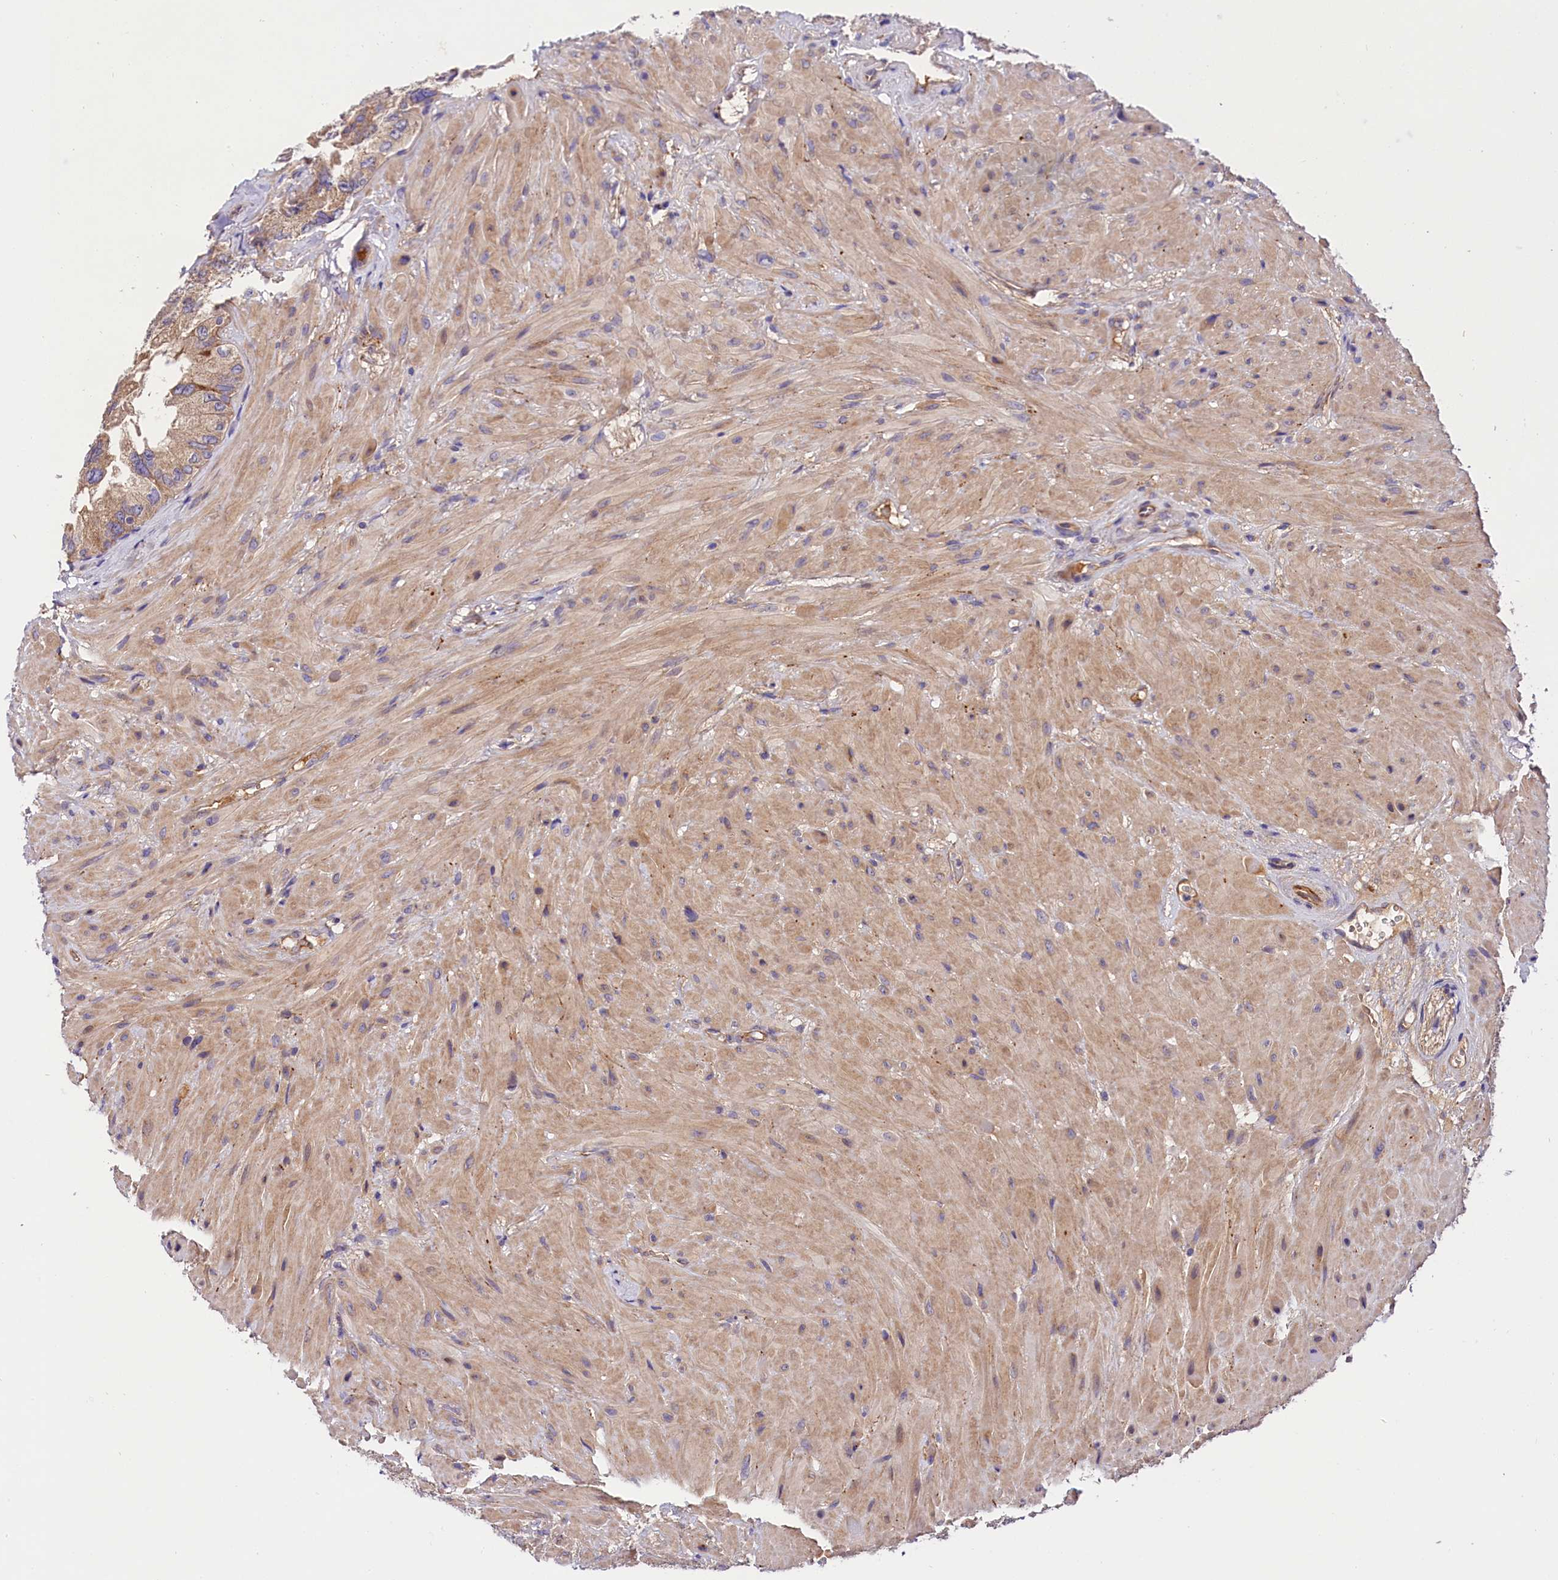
{"staining": {"intensity": "moderate", "quantity": "25%-75%", "location": "cytoplasmic/membranous"}, "tissue": "seminal vesicle", "cell_type": "Glandular cells", "image_type": "normal", "snomed": [{"axis": "morphology", "description": "Normal tissue, NOS"}, {"axis": "topography", "description": "Seminal veicle"}, {"axis": "topography", "description": "Peripheral nerve tissue"}], "caption": "Immunohistochemistry staining of normal seminal vesicle, which exhibits medium levels of moderate cytoplasmic/membranous expression in about 25%-75% of glandular cells indicating moderate cytoplasmic/membranous protein positivity. The staining was performed using DAB (brown) for protein detection and nuclei were counterstained in hematoxylin (blue).", "gene": "SPG11", "patient": {"sex": "male", "age": 67}}